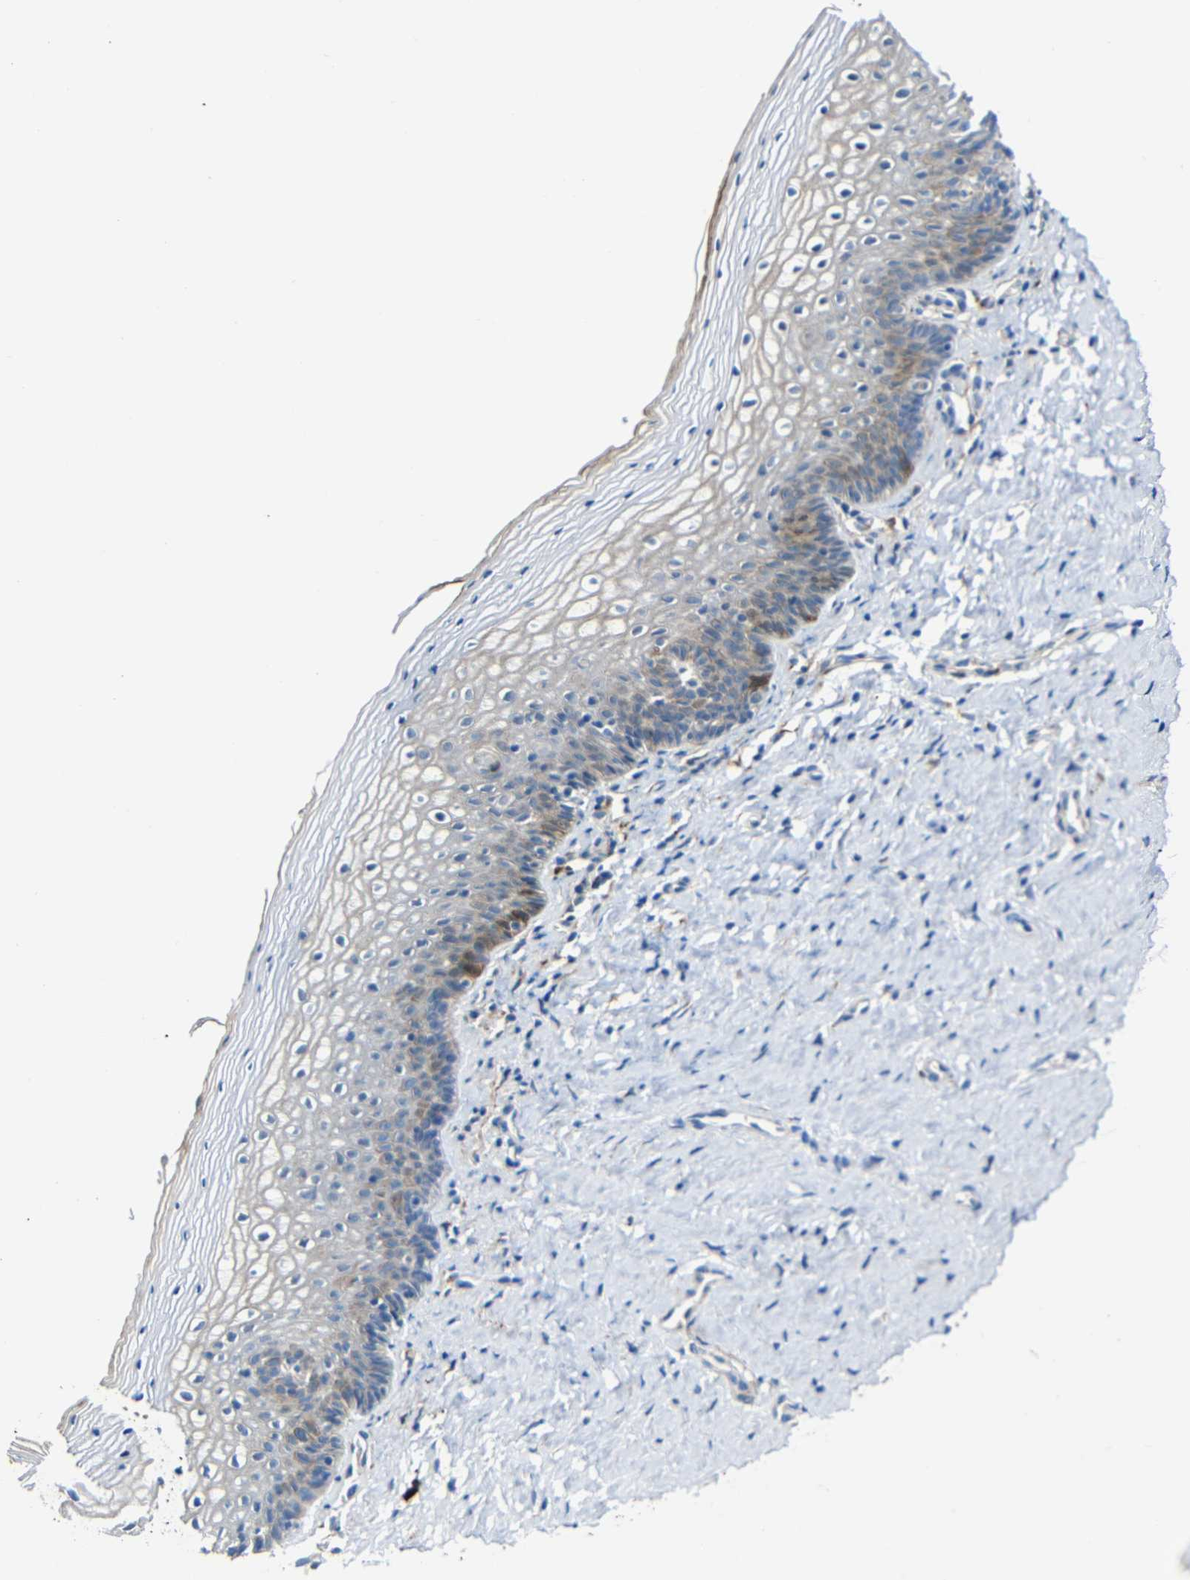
{"staining": {"intensity": "weak", "quantity": ">75%", "location": "cytoplasmic/membranous"}, "tissue": "vagina", "cell_type": "Squamous epithelial cells", "image_type": "normal", "snomed": [{"axis": "morphology", "description": "Normal tissue, NOS"}, {"axis": "topography", "description": "Vagina"}], "caption": "About >75% of squamous epithelial cells in benign human vagina reveal weak cytoplasmic/membranous protein staining as visualized by brown immunohistochemical staining.", "gene": "DCLK1", "patient": {"sex": "female", "age": 46}}